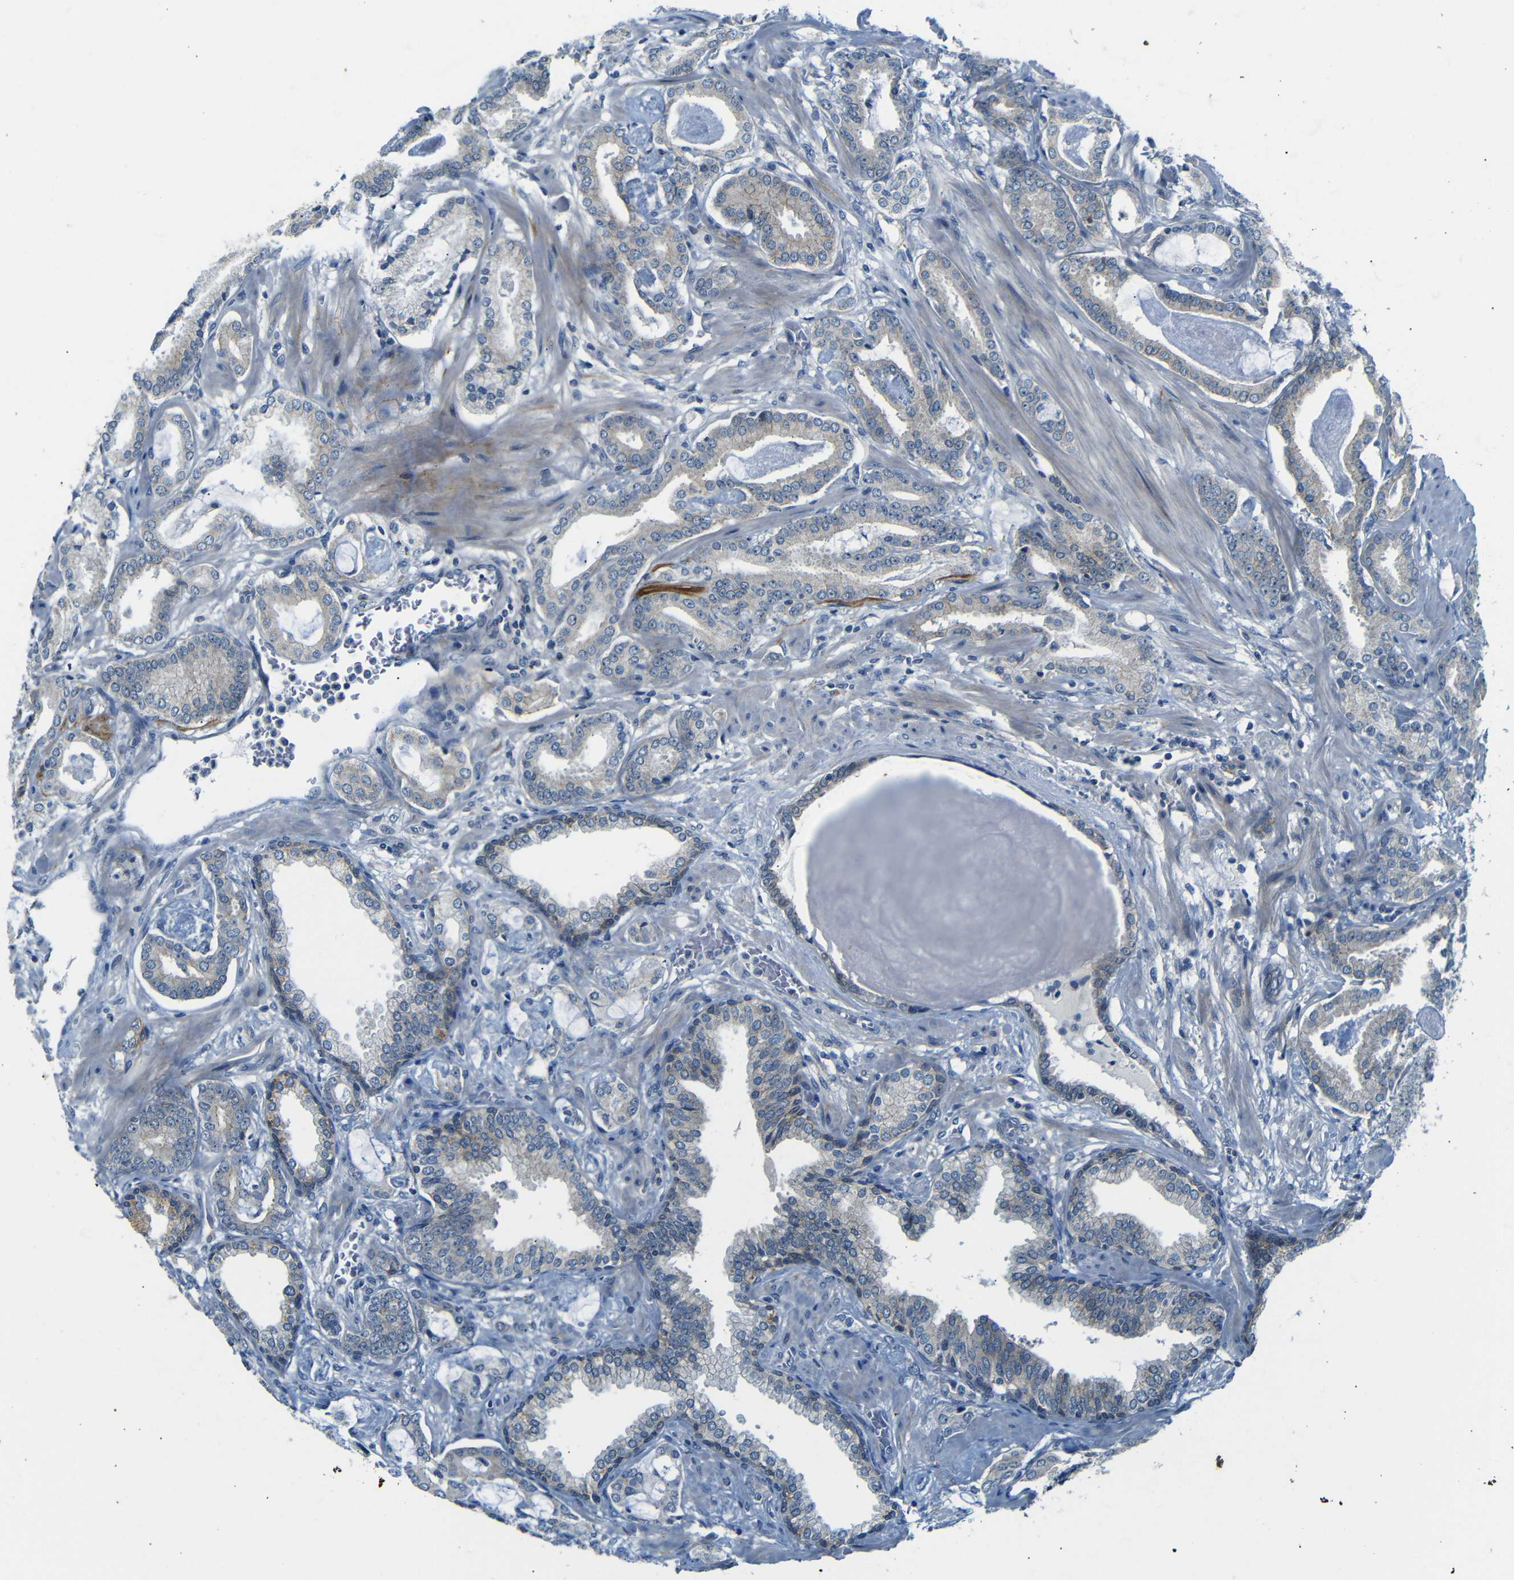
{"staining": {"intensity": "weak", "quantity": ">75%", "location": "cytoplasmic/membranous"}, "tissue": "prostate cancer", "cell_type": "Tumor cells", "image_type": "cancer", "snomed": [{"axis": "morphology", "description": "Adenocarcinoma, Low grade"}, {"axis": "topography", "description": "Prostate"}], "caption": "IHC histopathology image of human prostate low-grade adenocarcinoma stained for a protein (brown), which shows low levels of weak cytoplasmic/membranous expression in about >75% of tumor cells.", "gene": "ANK3", "patient": {"sex": "male", "age": 53}}